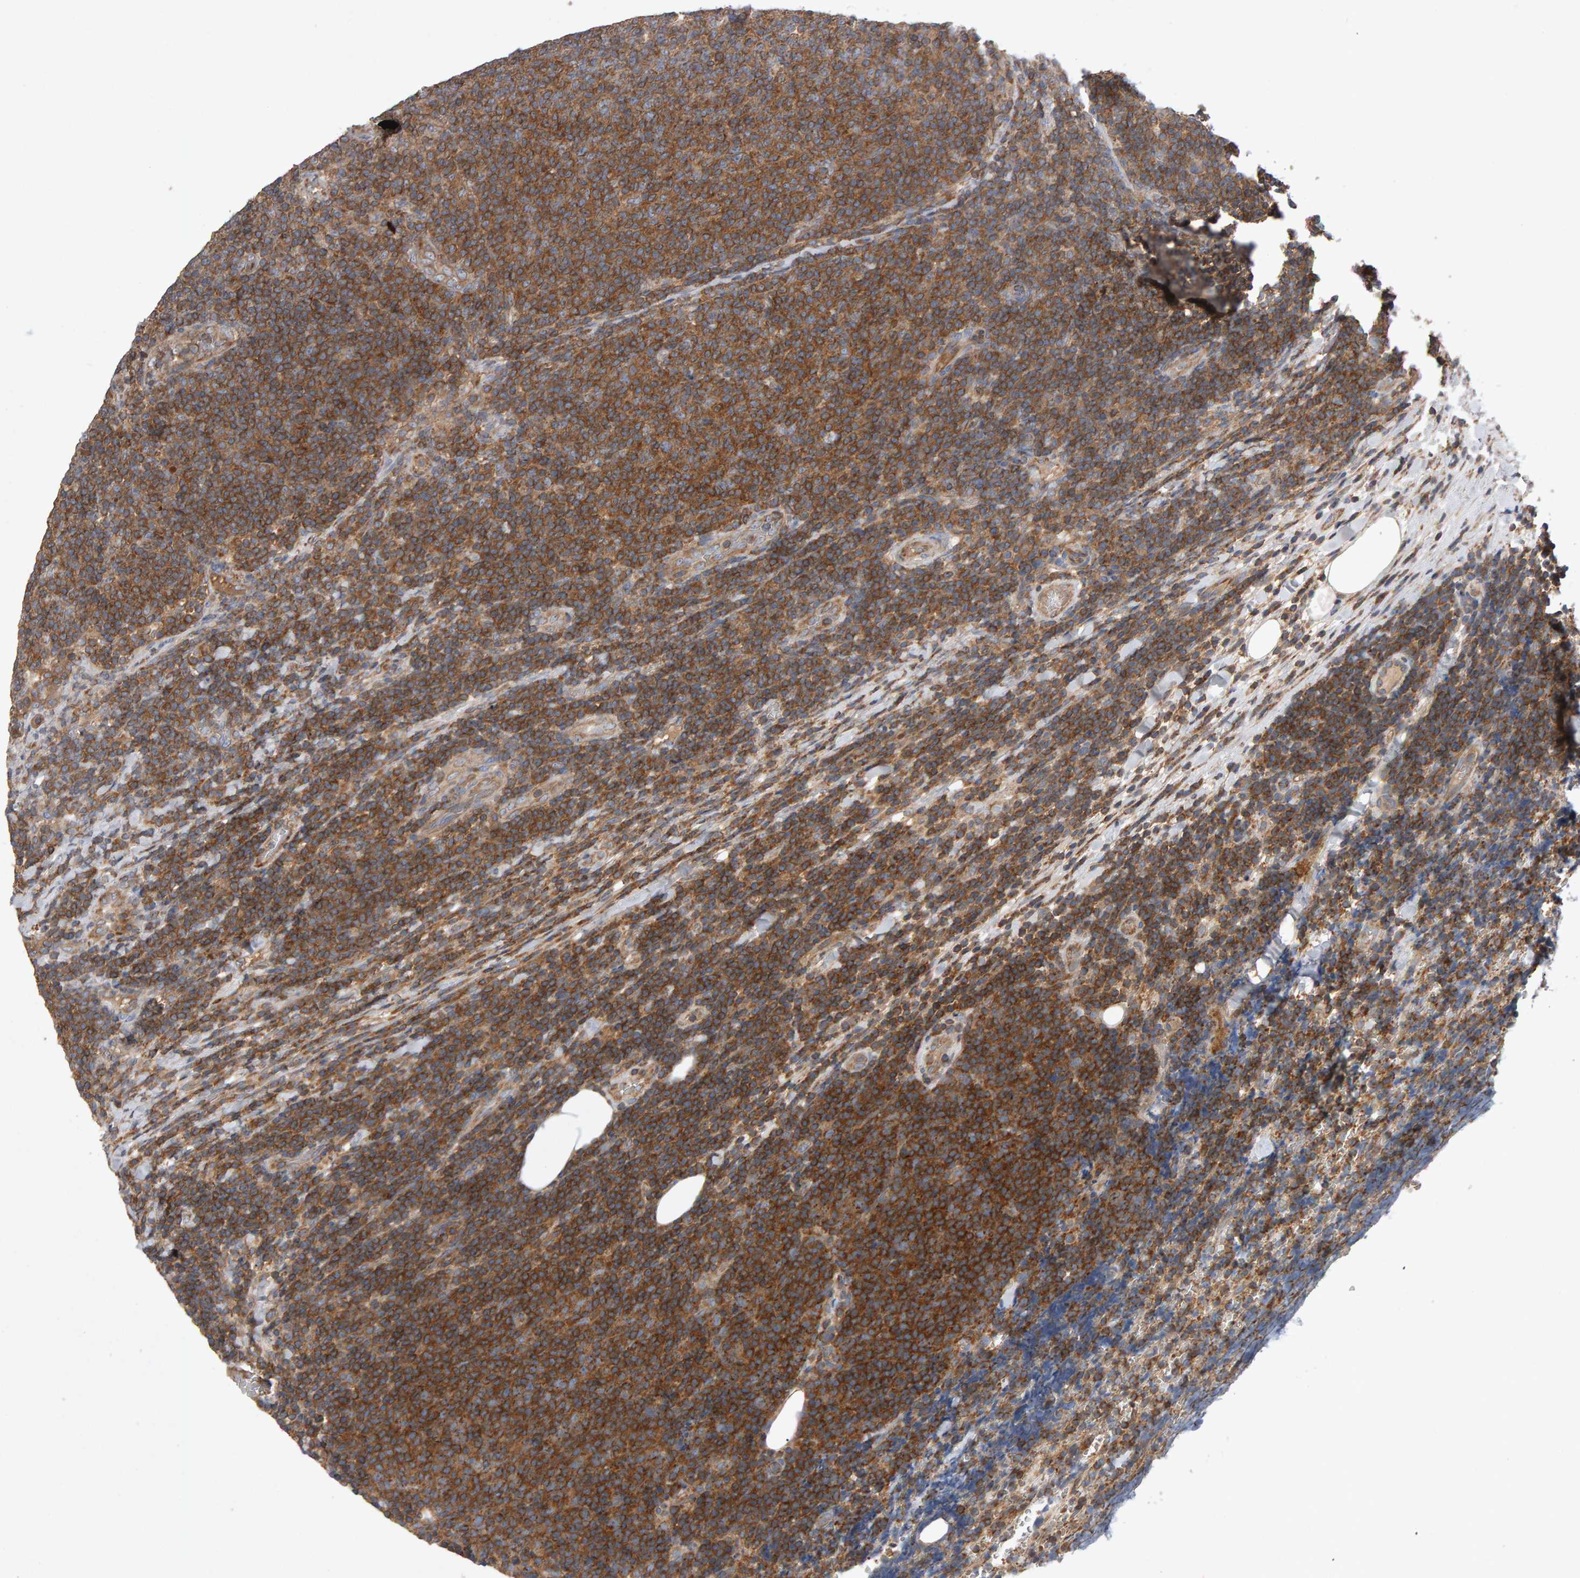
{"staining": {"intensity": "strong", "quantity": ">75%", "location": "cytoplasmic/membranous"}, "tissue": "lymphoma", "cell_type": "Tumor cells", "image_type": "cancer", "snomed": [{"axis": "morphology", "description": "Malignant lymphoma, non-Hodgkin's type, Low grade"}, {"axis": "topography", "description": "Lymph node"}], "caption": "Immunohistochemical staining of low-grade malignant lymphoma, non-Hodgkin's type exhibits high levels of strong cytoplasmic/membranous positivity in about >75% of tumor cells.", "gene": "PGS1", "patient": {"sex": "male", "age": 66}}